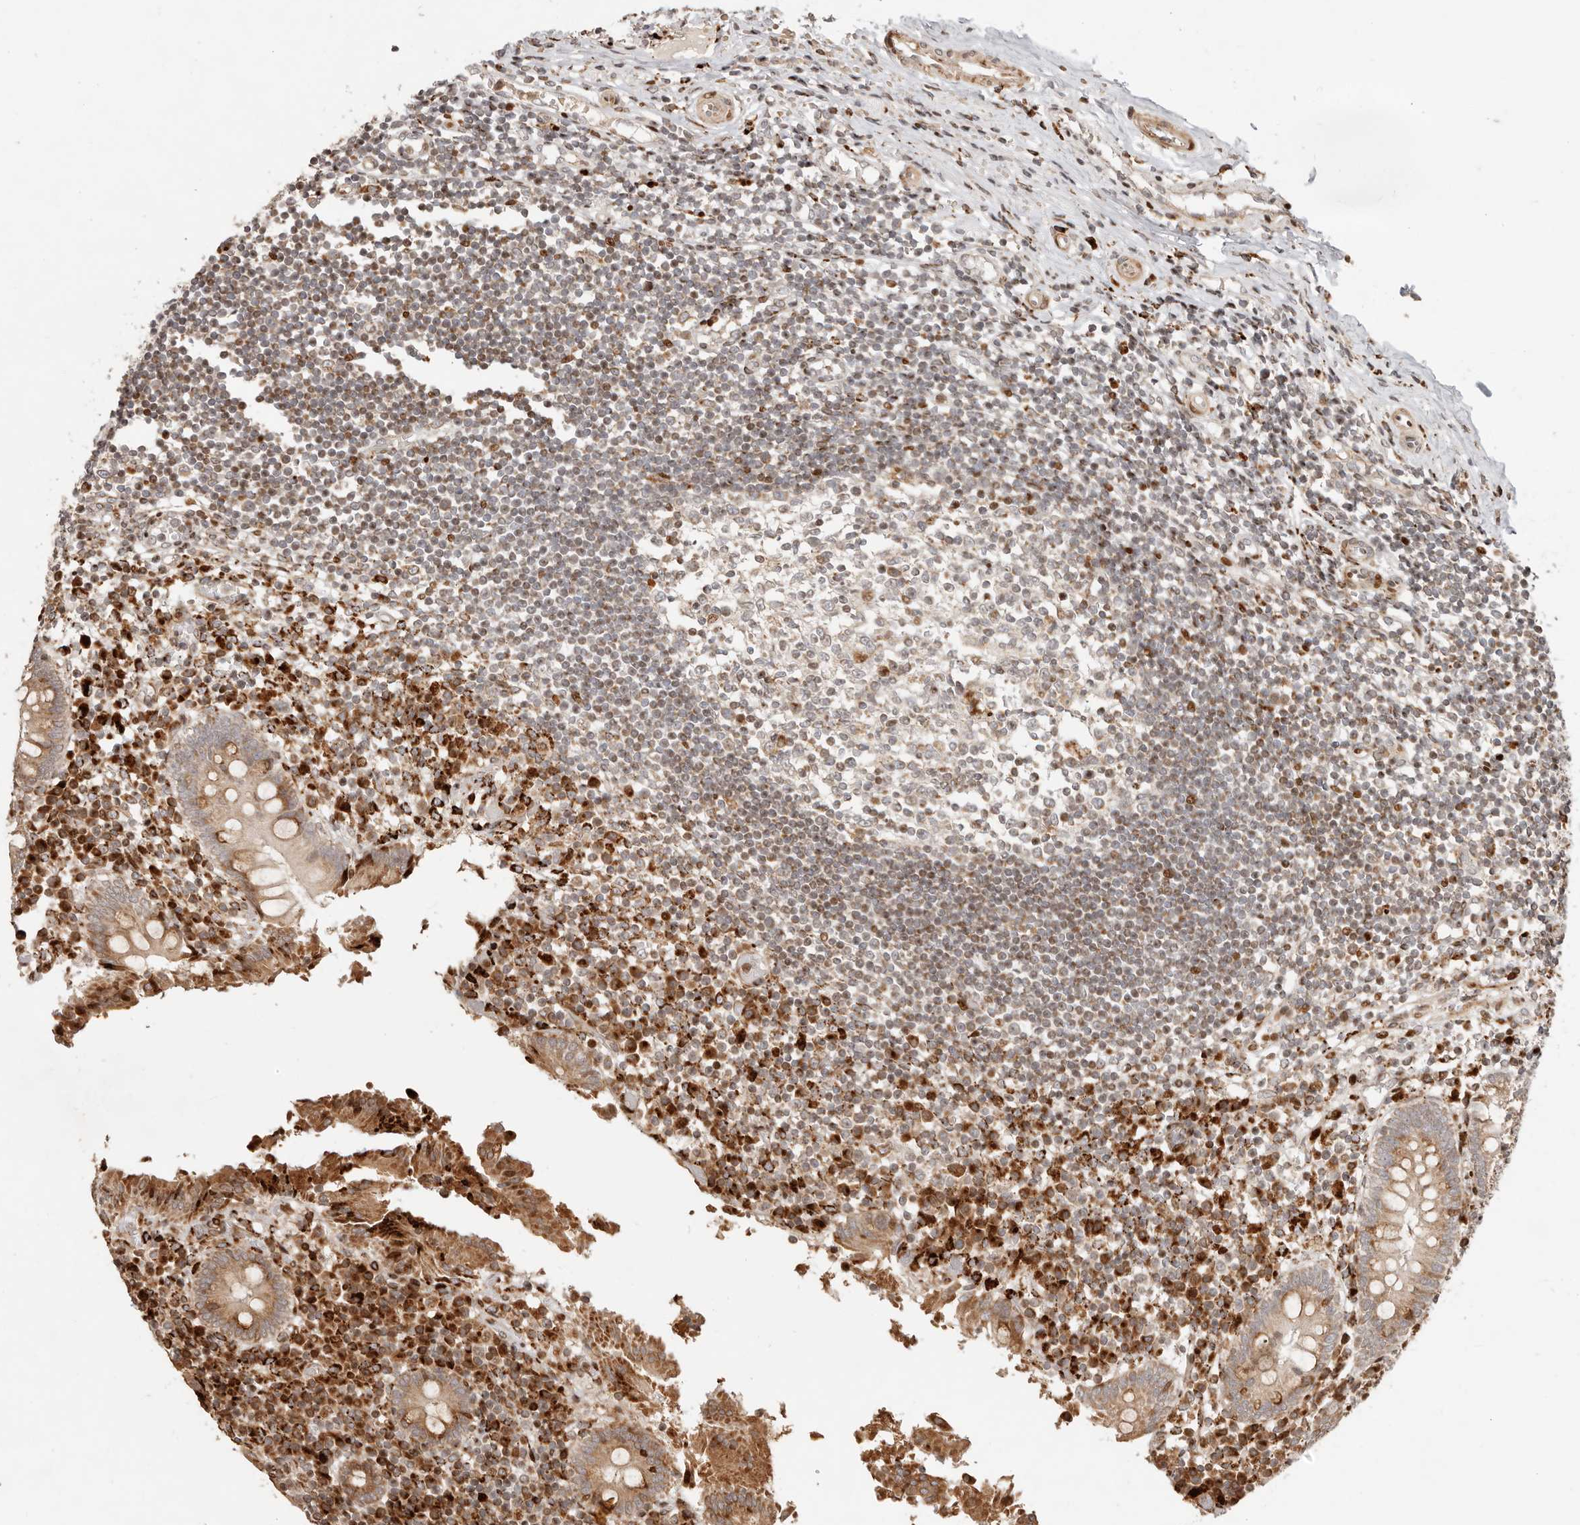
{"staining": {"intensity": "moderate", "quantity": ">75%", "location": "cytoplasmic/membranous,nuclear"}, "tissue": "appendix", "cell_type": "Glandular cells", "image_type": "normal", "snomed": [{"axis": "morphology", "description": "Normal tissue, NOS"}, {"axis": "topography", "description": "Appendix"}], "caption": "DAB (3,3'-diaminobenzidine) immunohistochemical staining of unremarkable appendix demonstrates moderate cytoplasmic/membranous,nuclear protein staining in about >75% of glandular cells.", "gene": "TRIM4", "patient": {"sex": "female", "age": 17}}